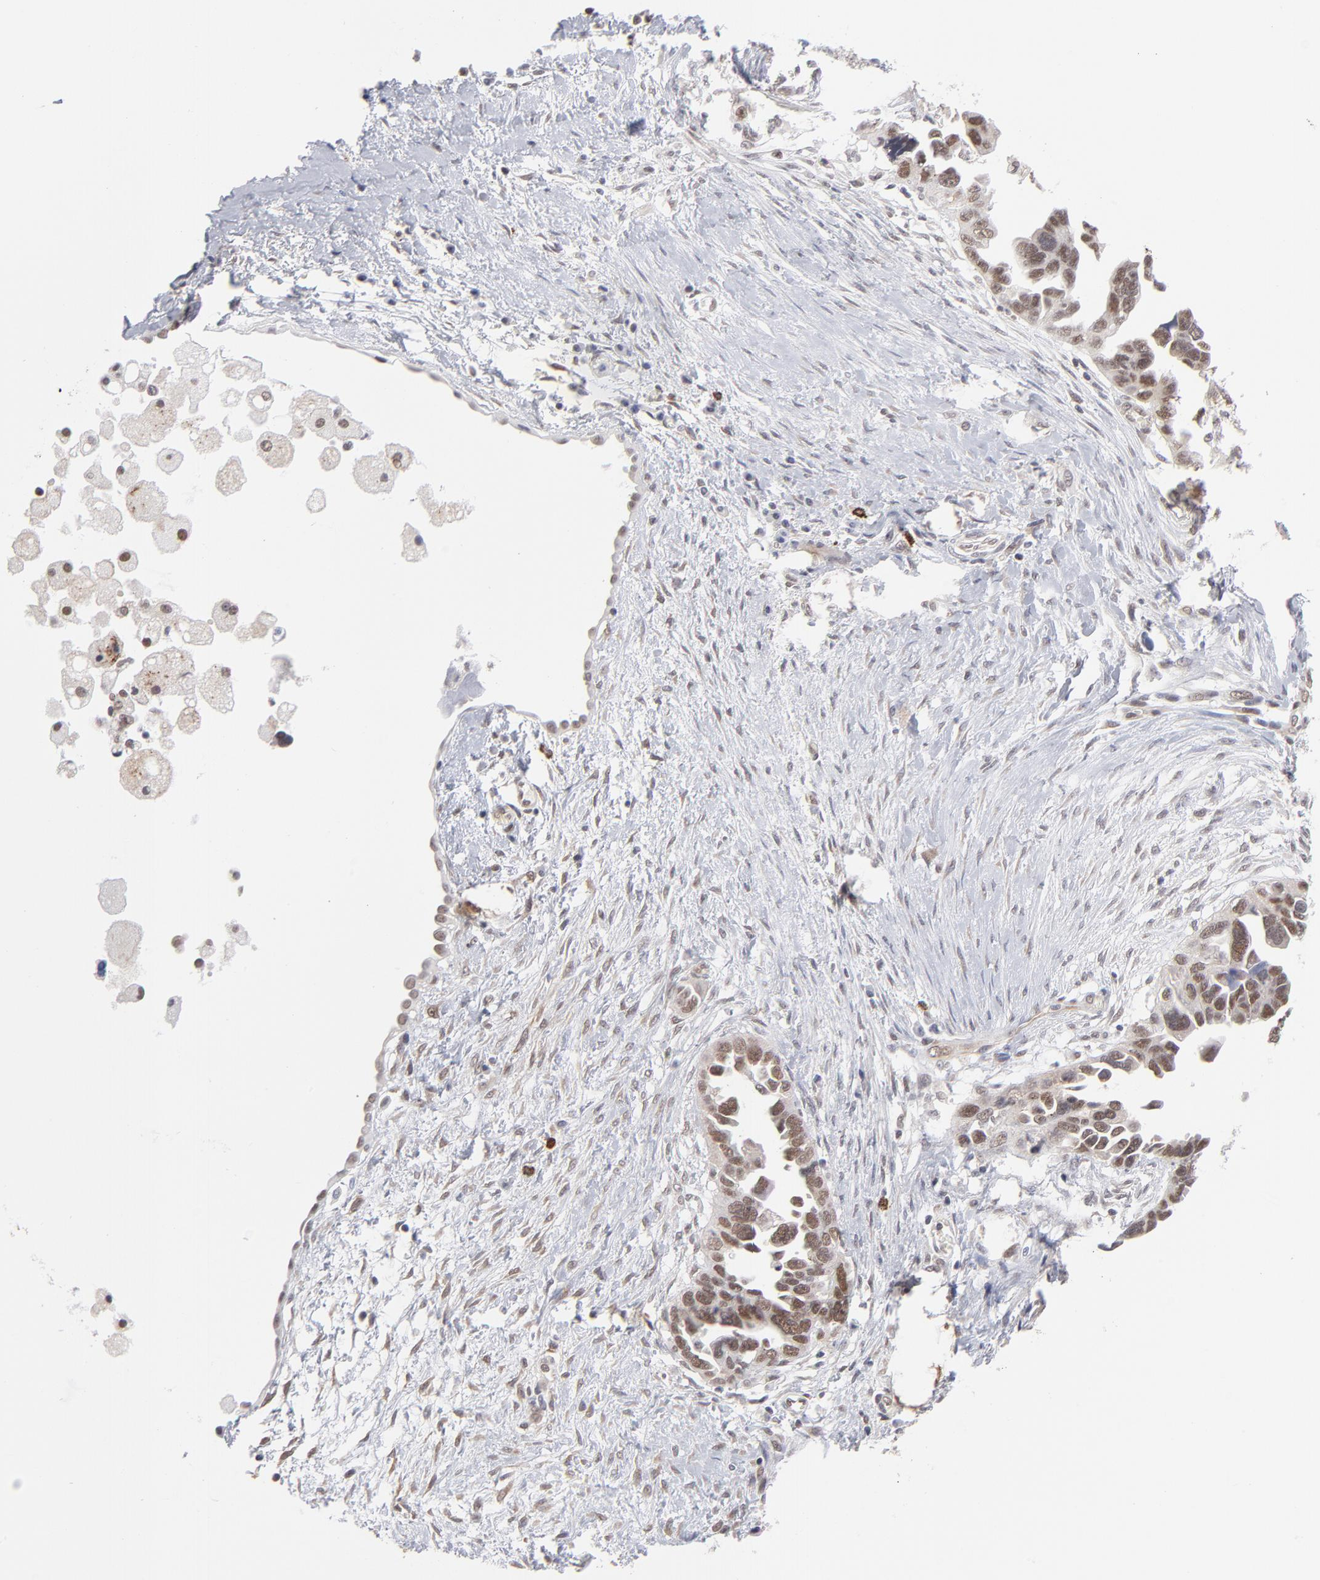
{"staining": {"intensity": "moderate", "quantity": ">75%", "location": "cytoplasmic/membranous,nuclear"}, "tissue": "ovarian cancer", "cell_type": "Tumor cells", "image_type": "cancer", "snomed": [{"axis": "morphology", "description": "Cystadenocarcinoma, serous, NOS"}, {"axis": "topography", "description": "Ovary"}], "caption": "High-power microscopy captured an IHC histopathology image of ovarian cancer, revealing moderate cytoplasmic/membranous and nuclear staining in approximately >75% of tumor cells.", "gene": "NBN", "patient": {"sex": "female", "age": 63}}